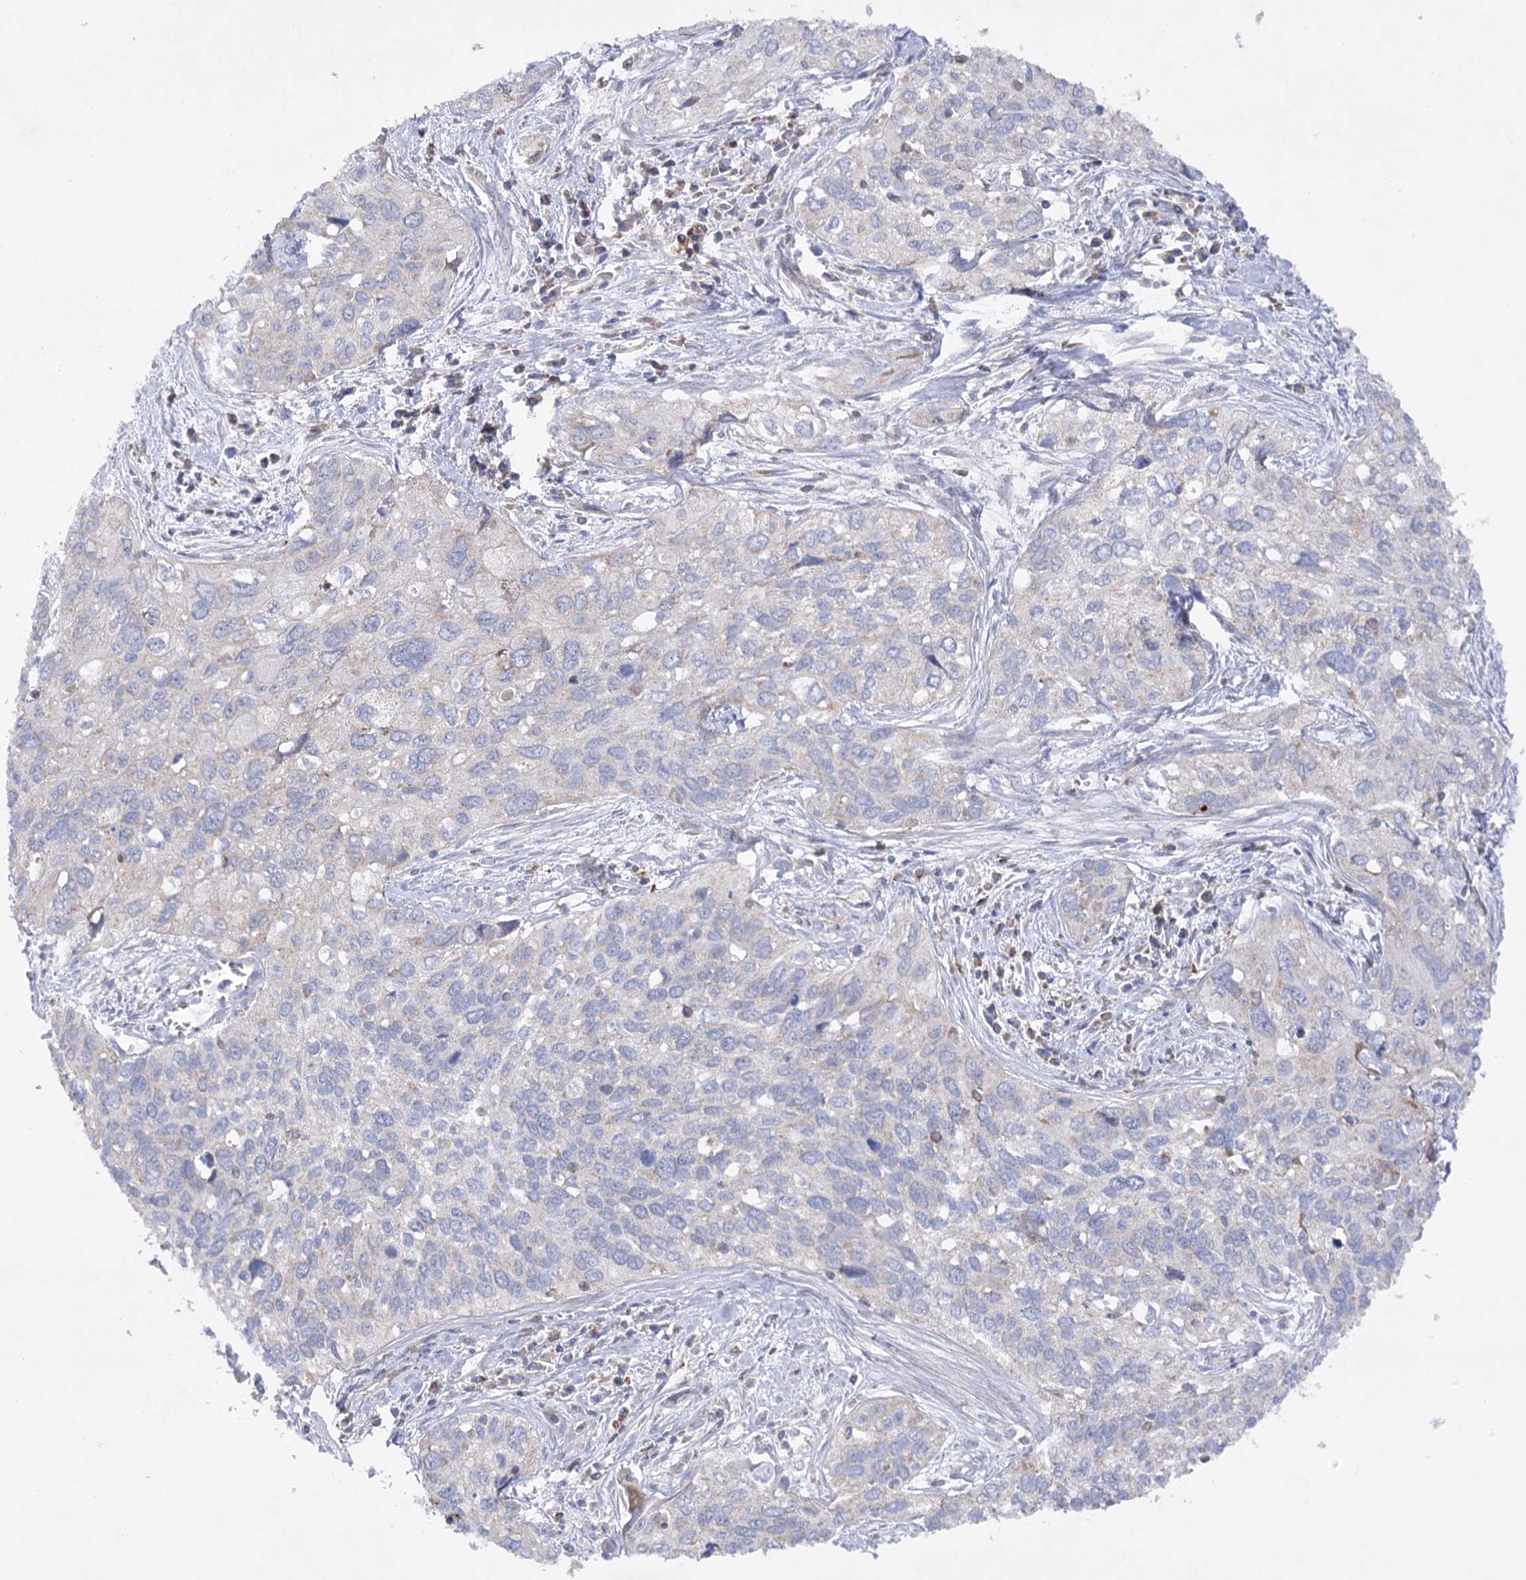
{"staining": {"intensity": "negative", "quantity": "none", "location": "none"}, "tissue": "cervical cancer", "cell_type": "Tumor cells", "image_type": "cancer", "snomed": [{"axis": "morphology", "description": "Squamous cell carcinoma, NOS"}, {"axis": "topography", "description": "Cervix"}], "caption": "Immunohistochemistry (IHC) photomicrograph of cervical cancer stained for a protein (brown), which demonstrates no positivity in tumor cells.", "gene": "COX15", "patient": {"sex": "female", "age": 55}}